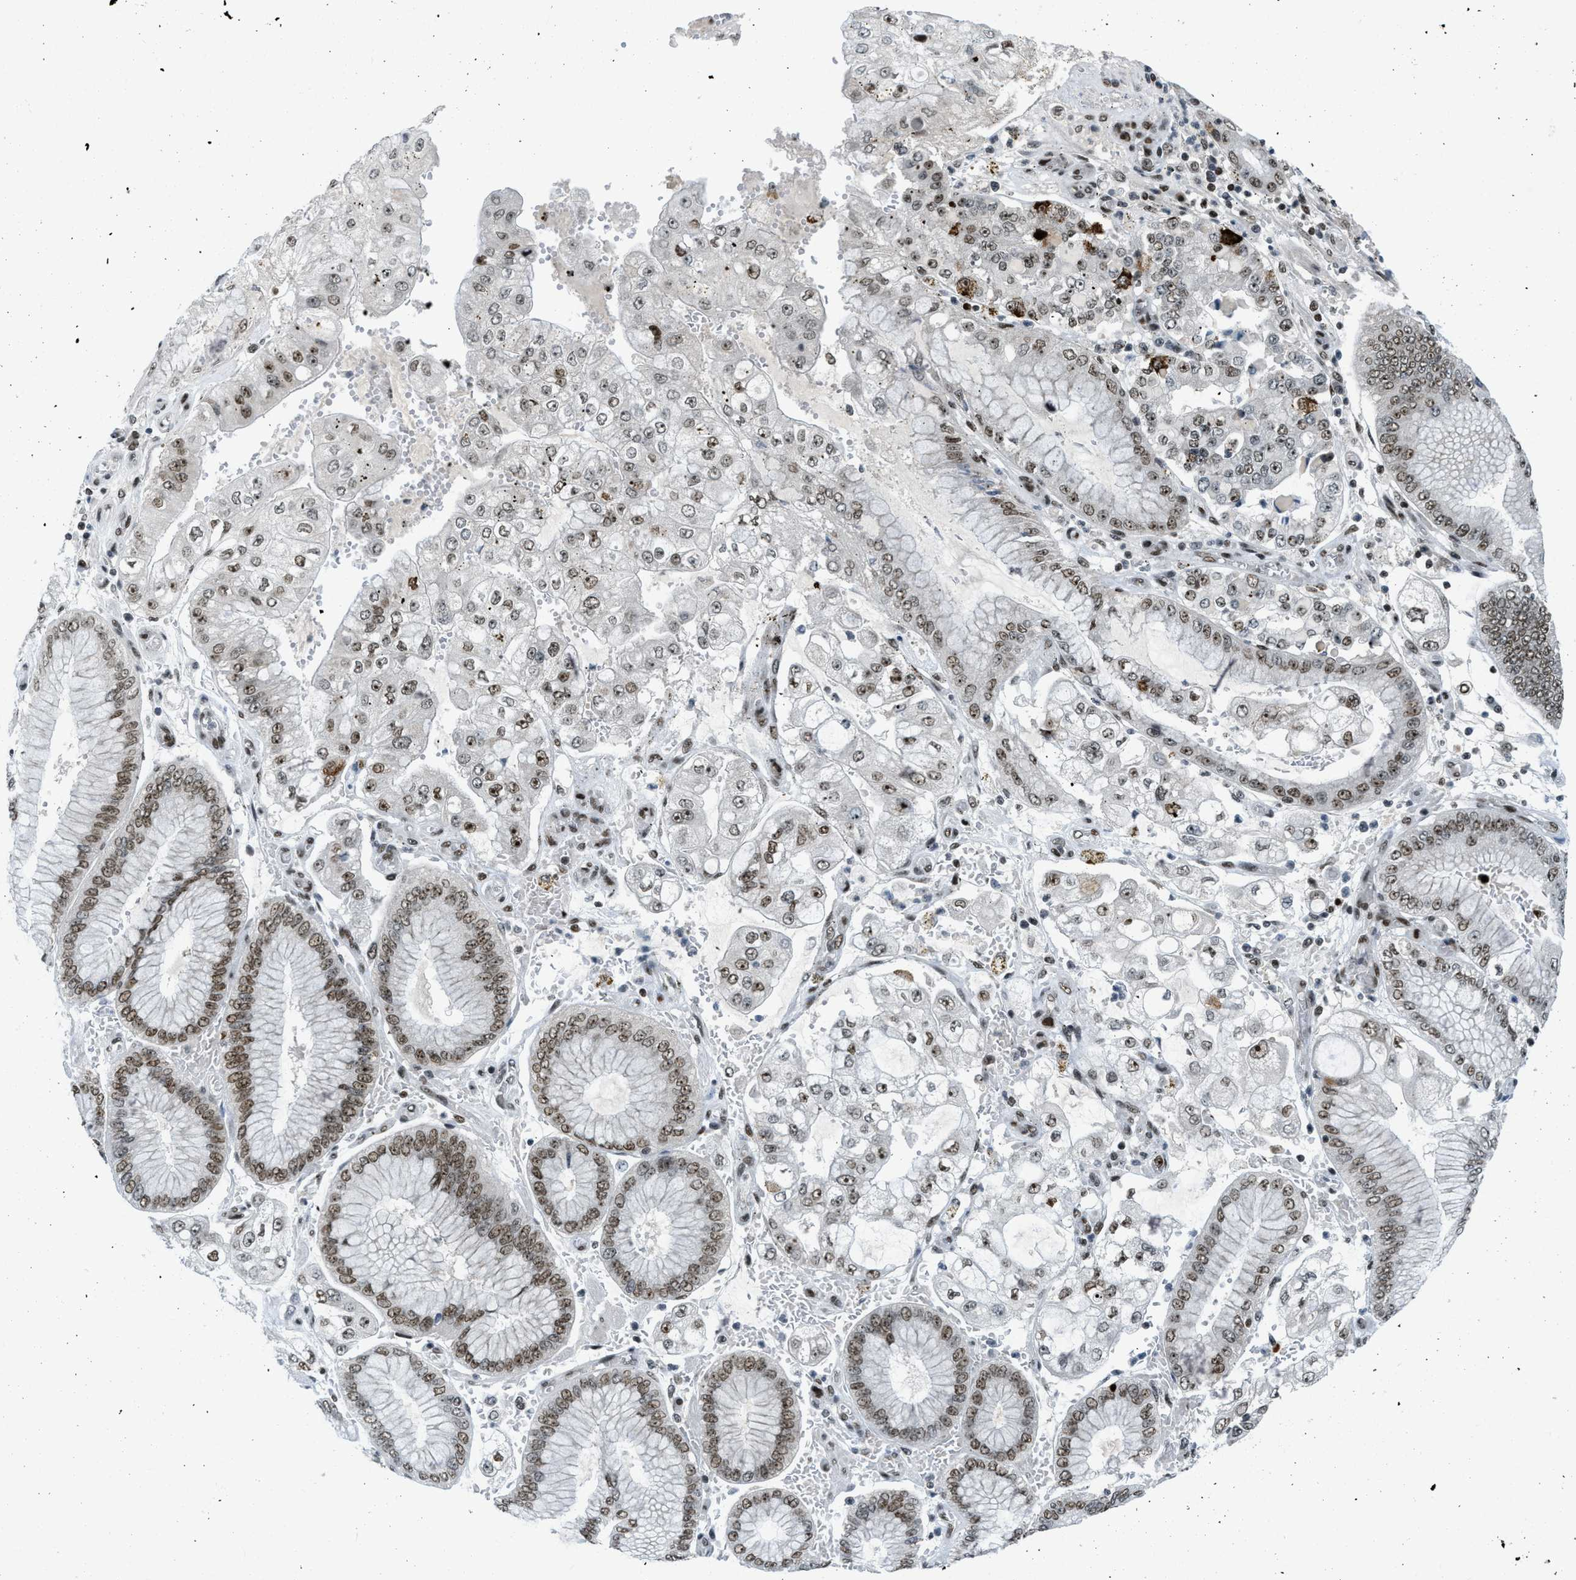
{"staining": {"intensity": "moderate", "quantity": ">75%", "location": "nuclear"}, "tissue": "stomach cancer", "cell_type": "Tumor cells", "image_type": "cancer", "snomed": [{"axis": "morphology", "description": "Adenocarcinoma, NOS"}, {"axis": "topography", "description": "Stomach"}], "caption": "Immunohistochemical staining of stomach cancer exhibits moderate nuclear protein positivity in about >75% of tumor cells.", "gene": "URB1", "patient": {"sex": "male", "age": 76}}